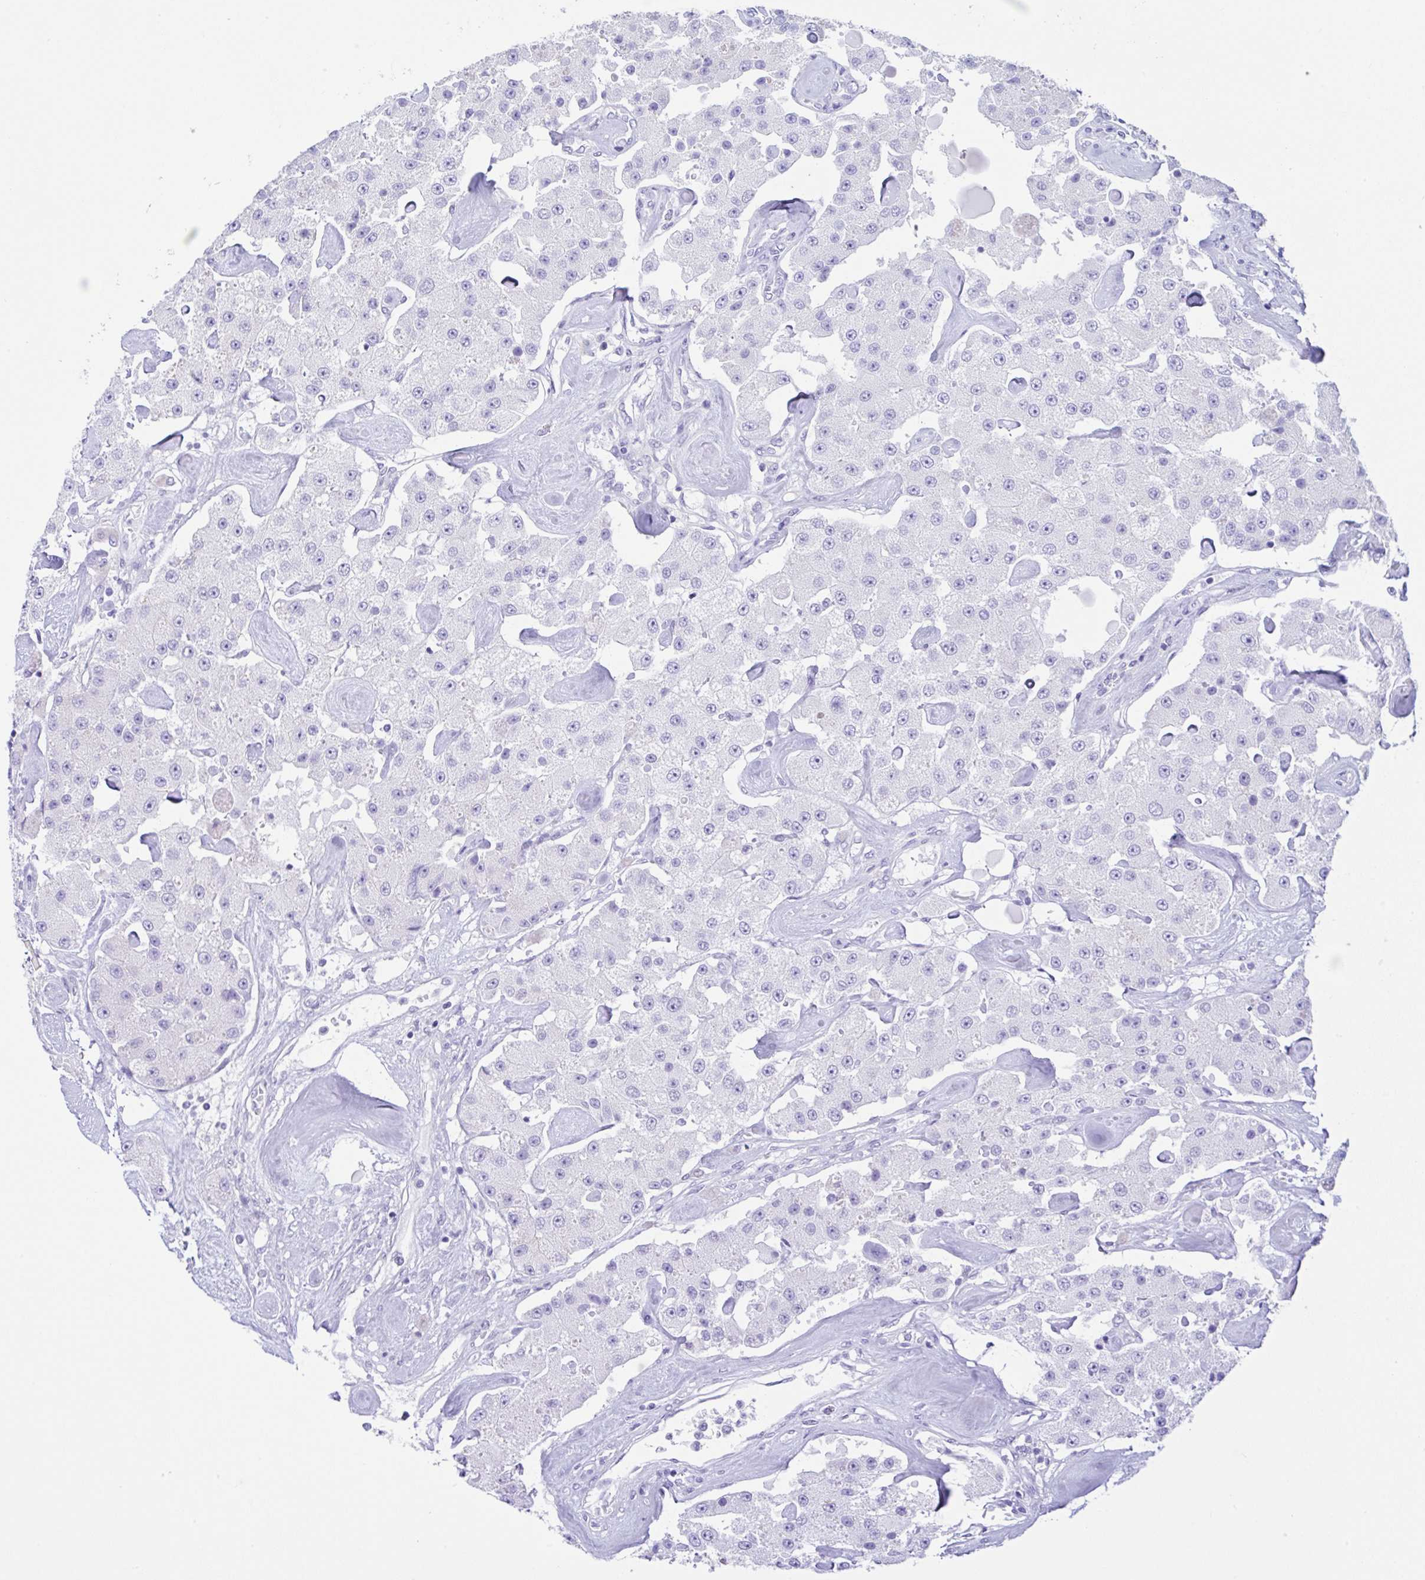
{"staining": {"intensity": "negative", "quantity": "none", "location": "none"}, "tissue": "carcinoid", "cell_type": "Tumor cells", "image_type": "cancer", "snomed": [{"axis": "morphology", "description": "Carcinoid, malignant, NOS"}, {"axis": "topography", "description": "Pancreas"}], "caption": "Immunohistochemistry (IHC) of carcinoid exhibits no staining in tumor cells.", "gene": "RRM2", "patient": {"sex": "male", "age": 41}}